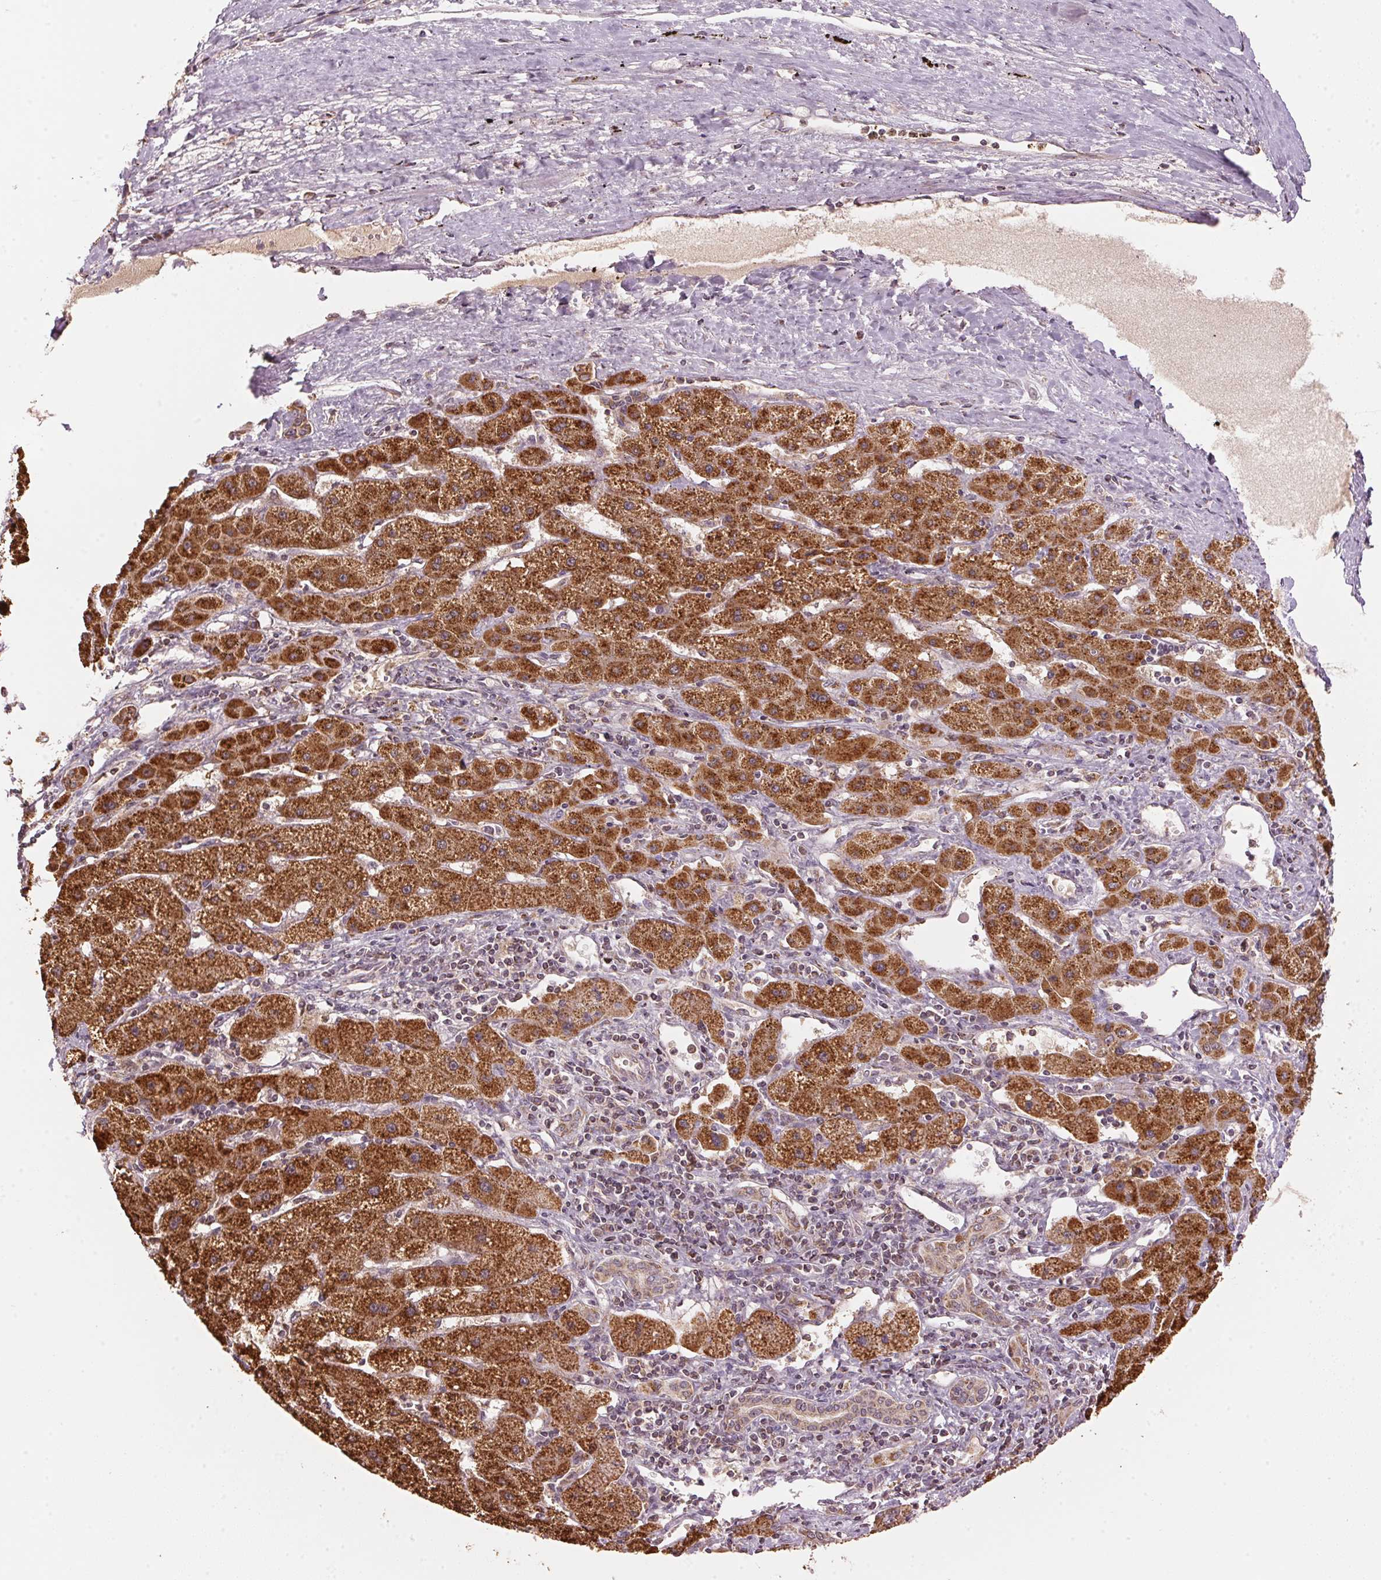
{"staining": {"intensity": "strong", "quantity": ">75%", "location": "cytoplasmic/membranous"}, "tissue": "liver cancer", "cell_type": "Tumor cells", "image_type": "cancer", "snomed": [{"axis": "morphology", "description": "Carcinoma, Hepatocellular, NOS"}, {"axis": "topography", "description": "Liver"}], "caption": "Hepatocellular carcinoma (liver) stained with DAB IHC demonstrates high levels of strong cytoplasmic/membranous positivity in approximately >75% of tumor cells. Nuclei are stained in blue.", "gene": "ARHGAP6", "patient": {"sex": "female", "age": 82}}